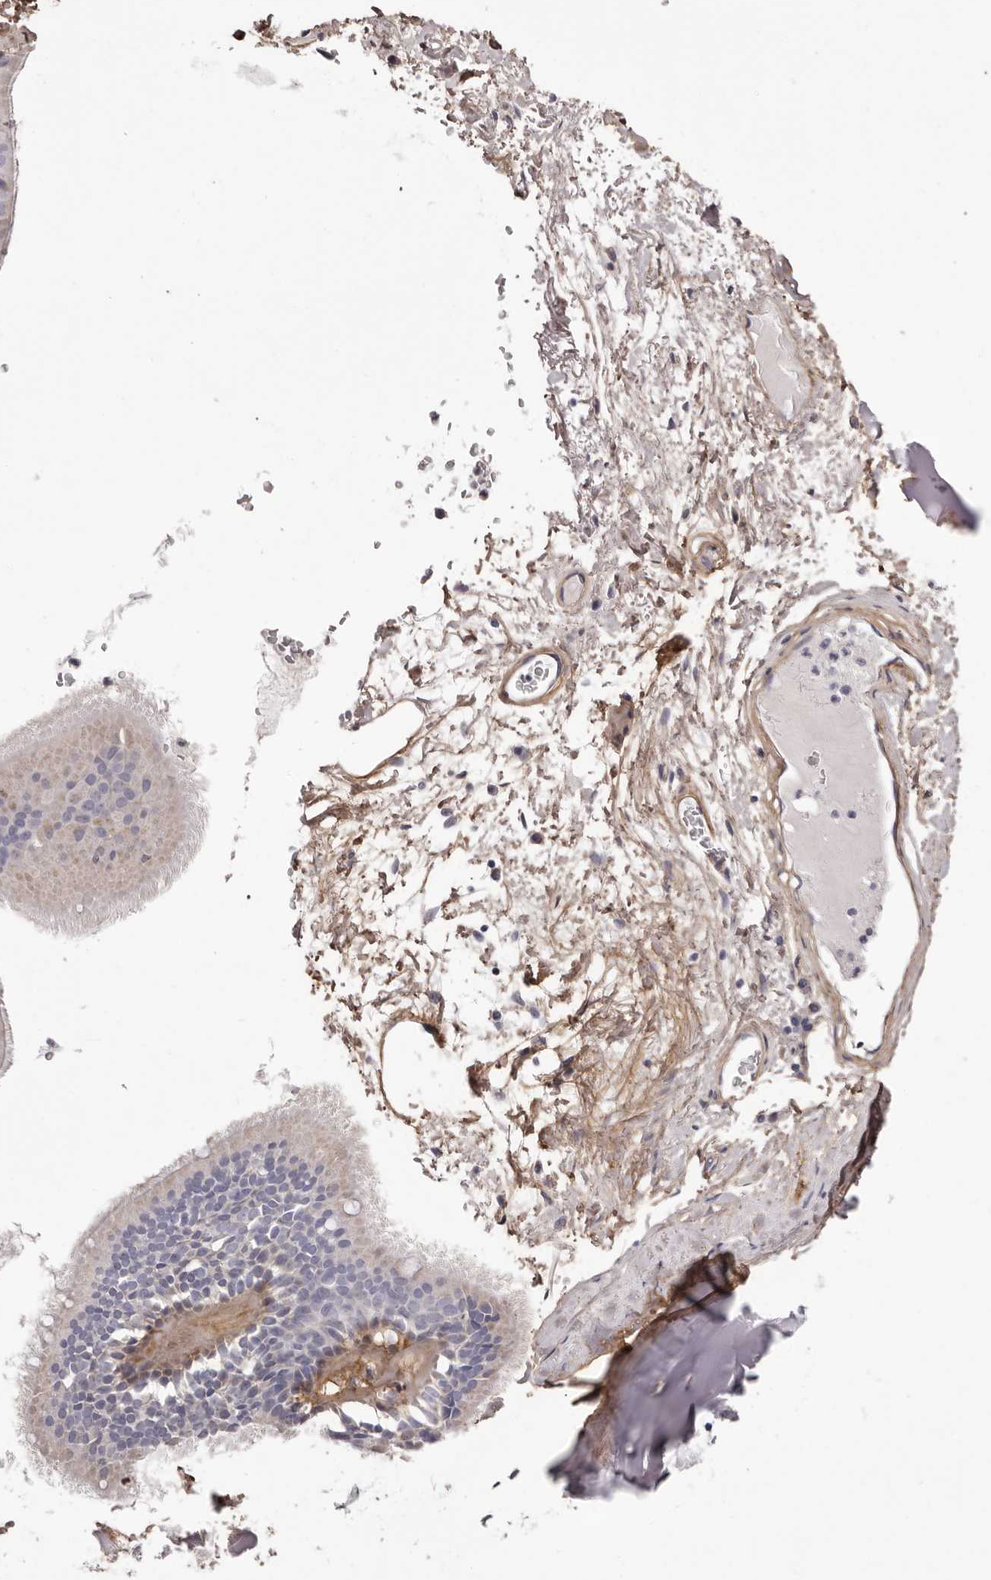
{"staining": {"intensity": "moderate", "quantity": ">75%", "location": "cytoplasmic/membranous"}, "tissue": "adipose tissue", "cell_type": "Adipocytes", "image_type": "normal", "snomed": [{"axis": "morphology", "description": "Normal tissue, NOS"}, {"axis": "topography", "description": "Cartilage tissue"}], "caption": "Approximately >75% of adipocytes in unremarkable human adipose tissue exhibit moderate cytoplasmic/membranous protein staining as visualized by brown immunohistochemical staining.", "gene": "COL6A1", "patient": {"sex": "female", "age": 63}}